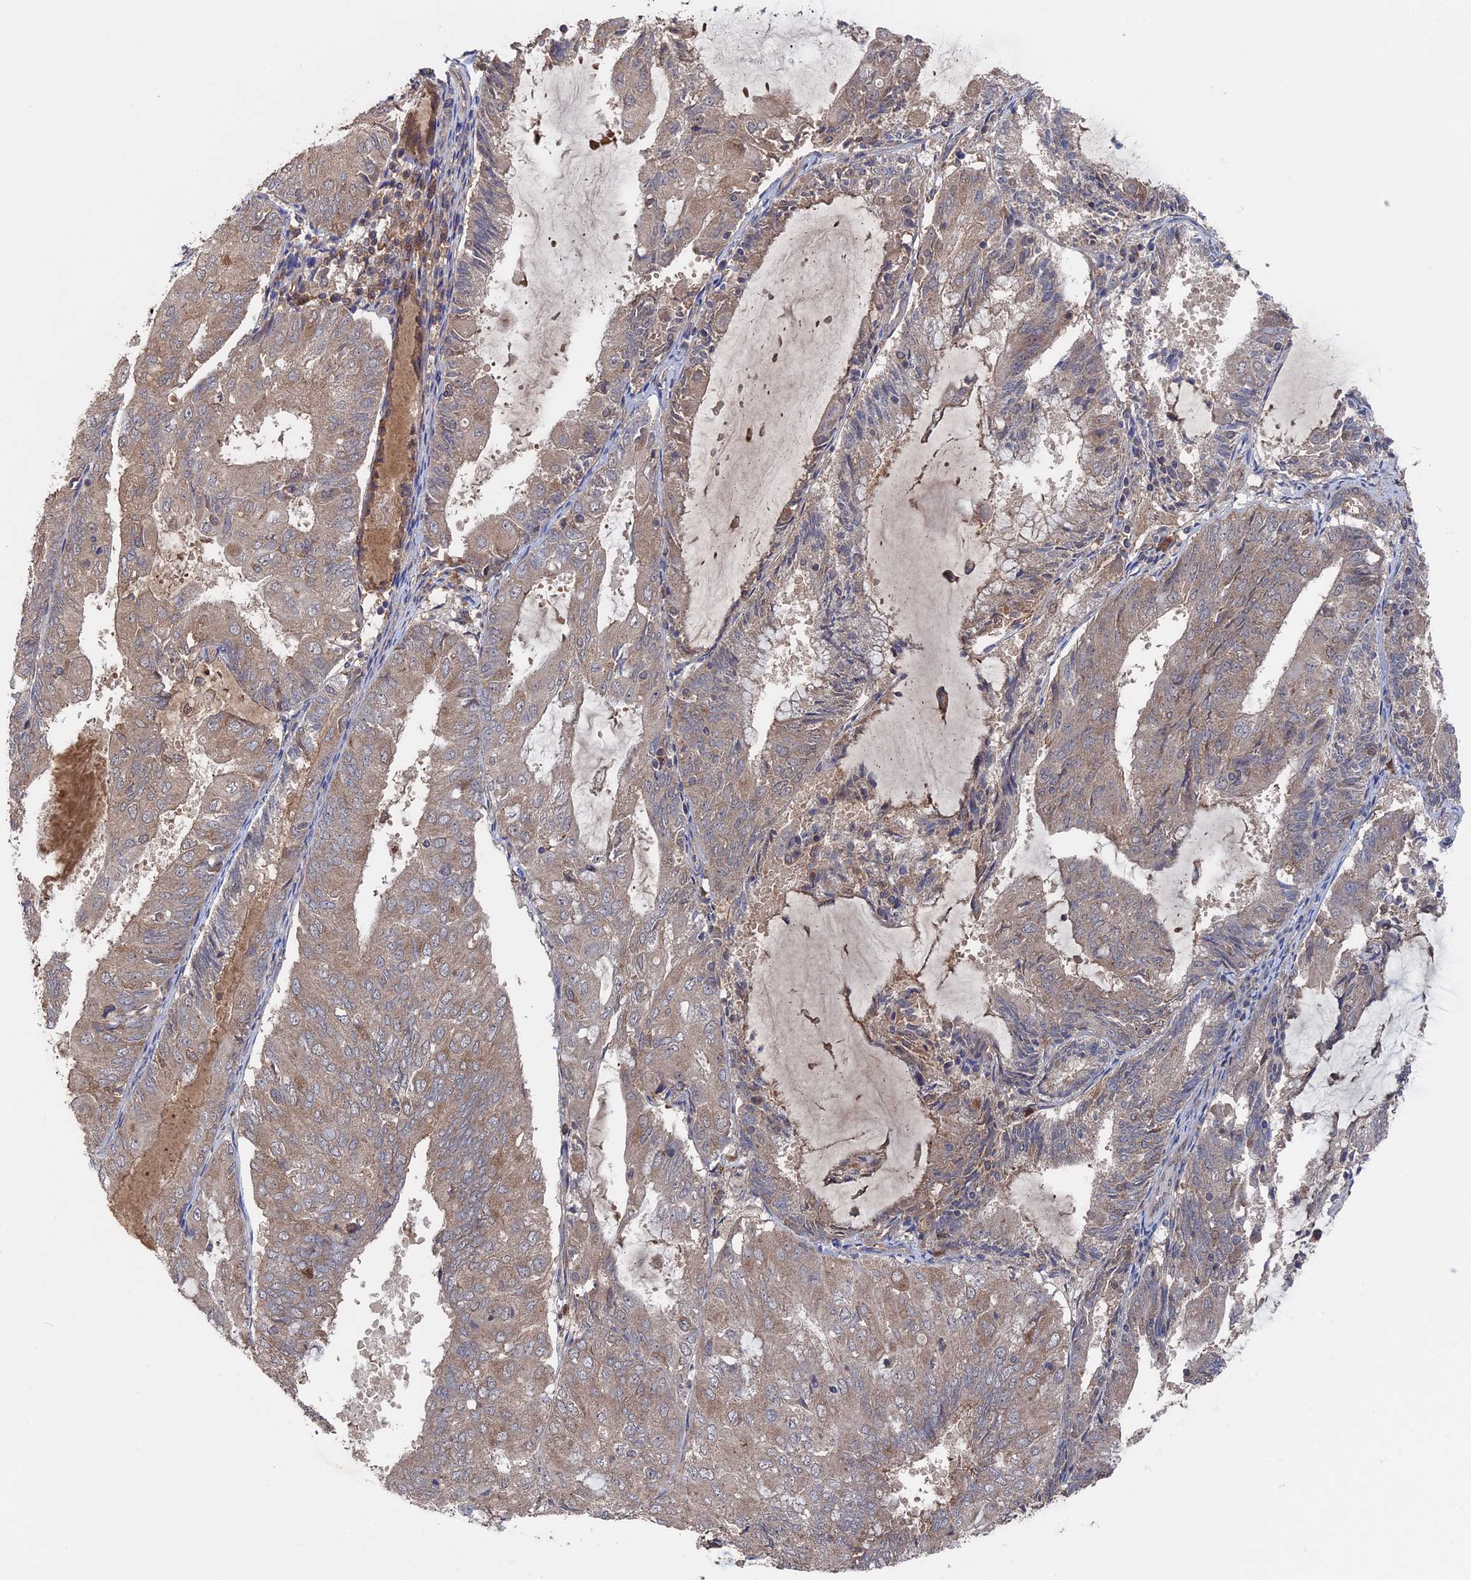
{"staining": {"intensity": "weak", "quantity": "<25%", "location": "cytoplasmic/membranous"}, "tissue": "endometrial cancer", "cell_type": "Tumor cells", "image_type": "cancer", "snomed": [{"axis": "morphology", "description": "Adenocarcinoma, NOS"}, {"axis": "topography", "description": "Endometrium"}], "caption": "High power microscopy histopathology image of an immunohistochemistry (IHC) histopathology image of adenocarcinoma (endometrial), revealing no significant staining in tumor cells. (DAB (3,3'-diaminobenzidine) immunohistochemistry visualized using brightfield microscopy, high magnification).", "gene": "RAB15", "patient": {"sex": "female", "age": 81}}